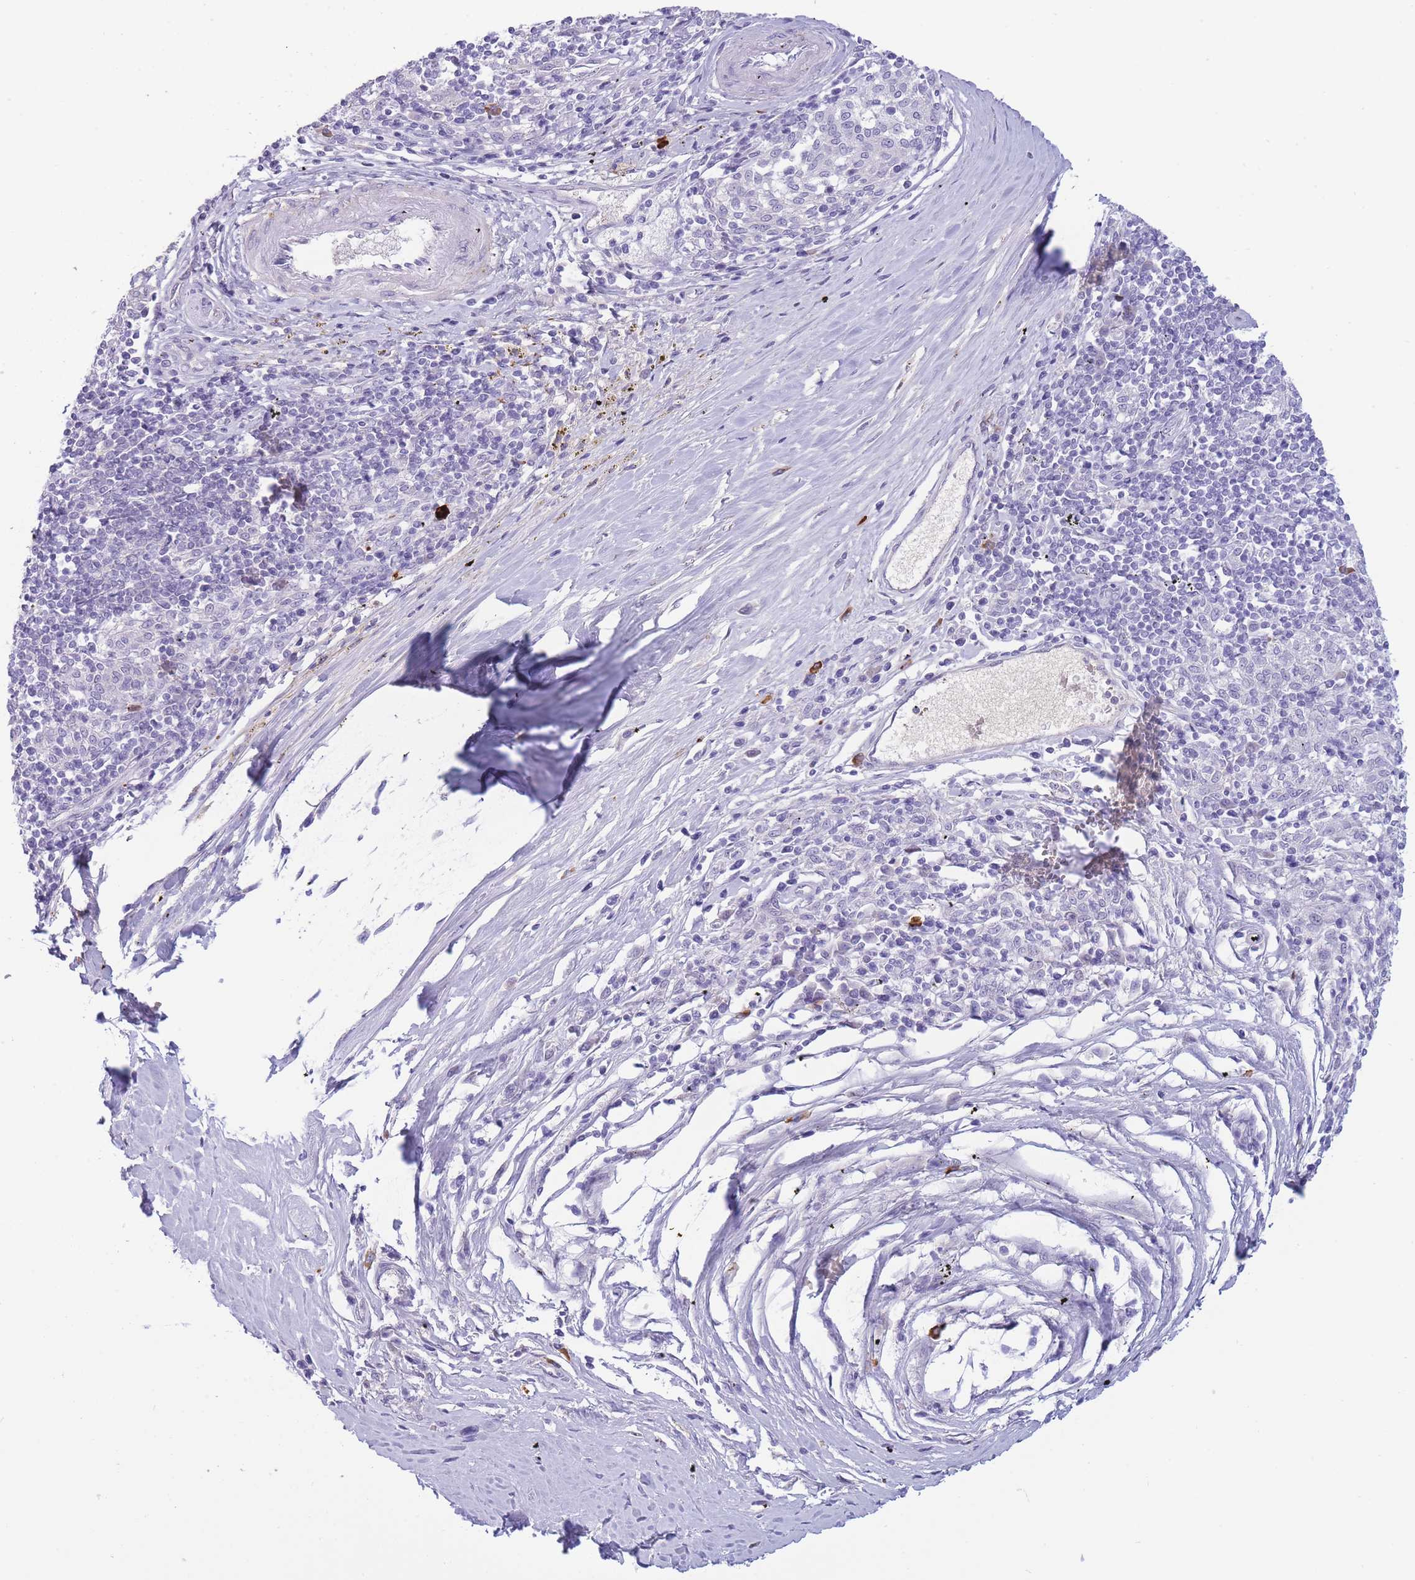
{"staining": {"intensity": "negative", "quantity": "none", "location": "none"}, "tissue": "melanoma", "cell_type": "Tumor cells", "image_type": "cancer", "snomed": [{"axis": "morphology", "description": "Malignant melanoma, NOS"}, {"axis": "topography", "description": "Skin"}], "caption": "This micrograph is of melanoma stained with IHC to label a protein in brown with the nuclei are counter-stained blue. There is no expression in tumor cells.", "gene": "ASAP3", "patient": {"sex": "female", "age": 72}}